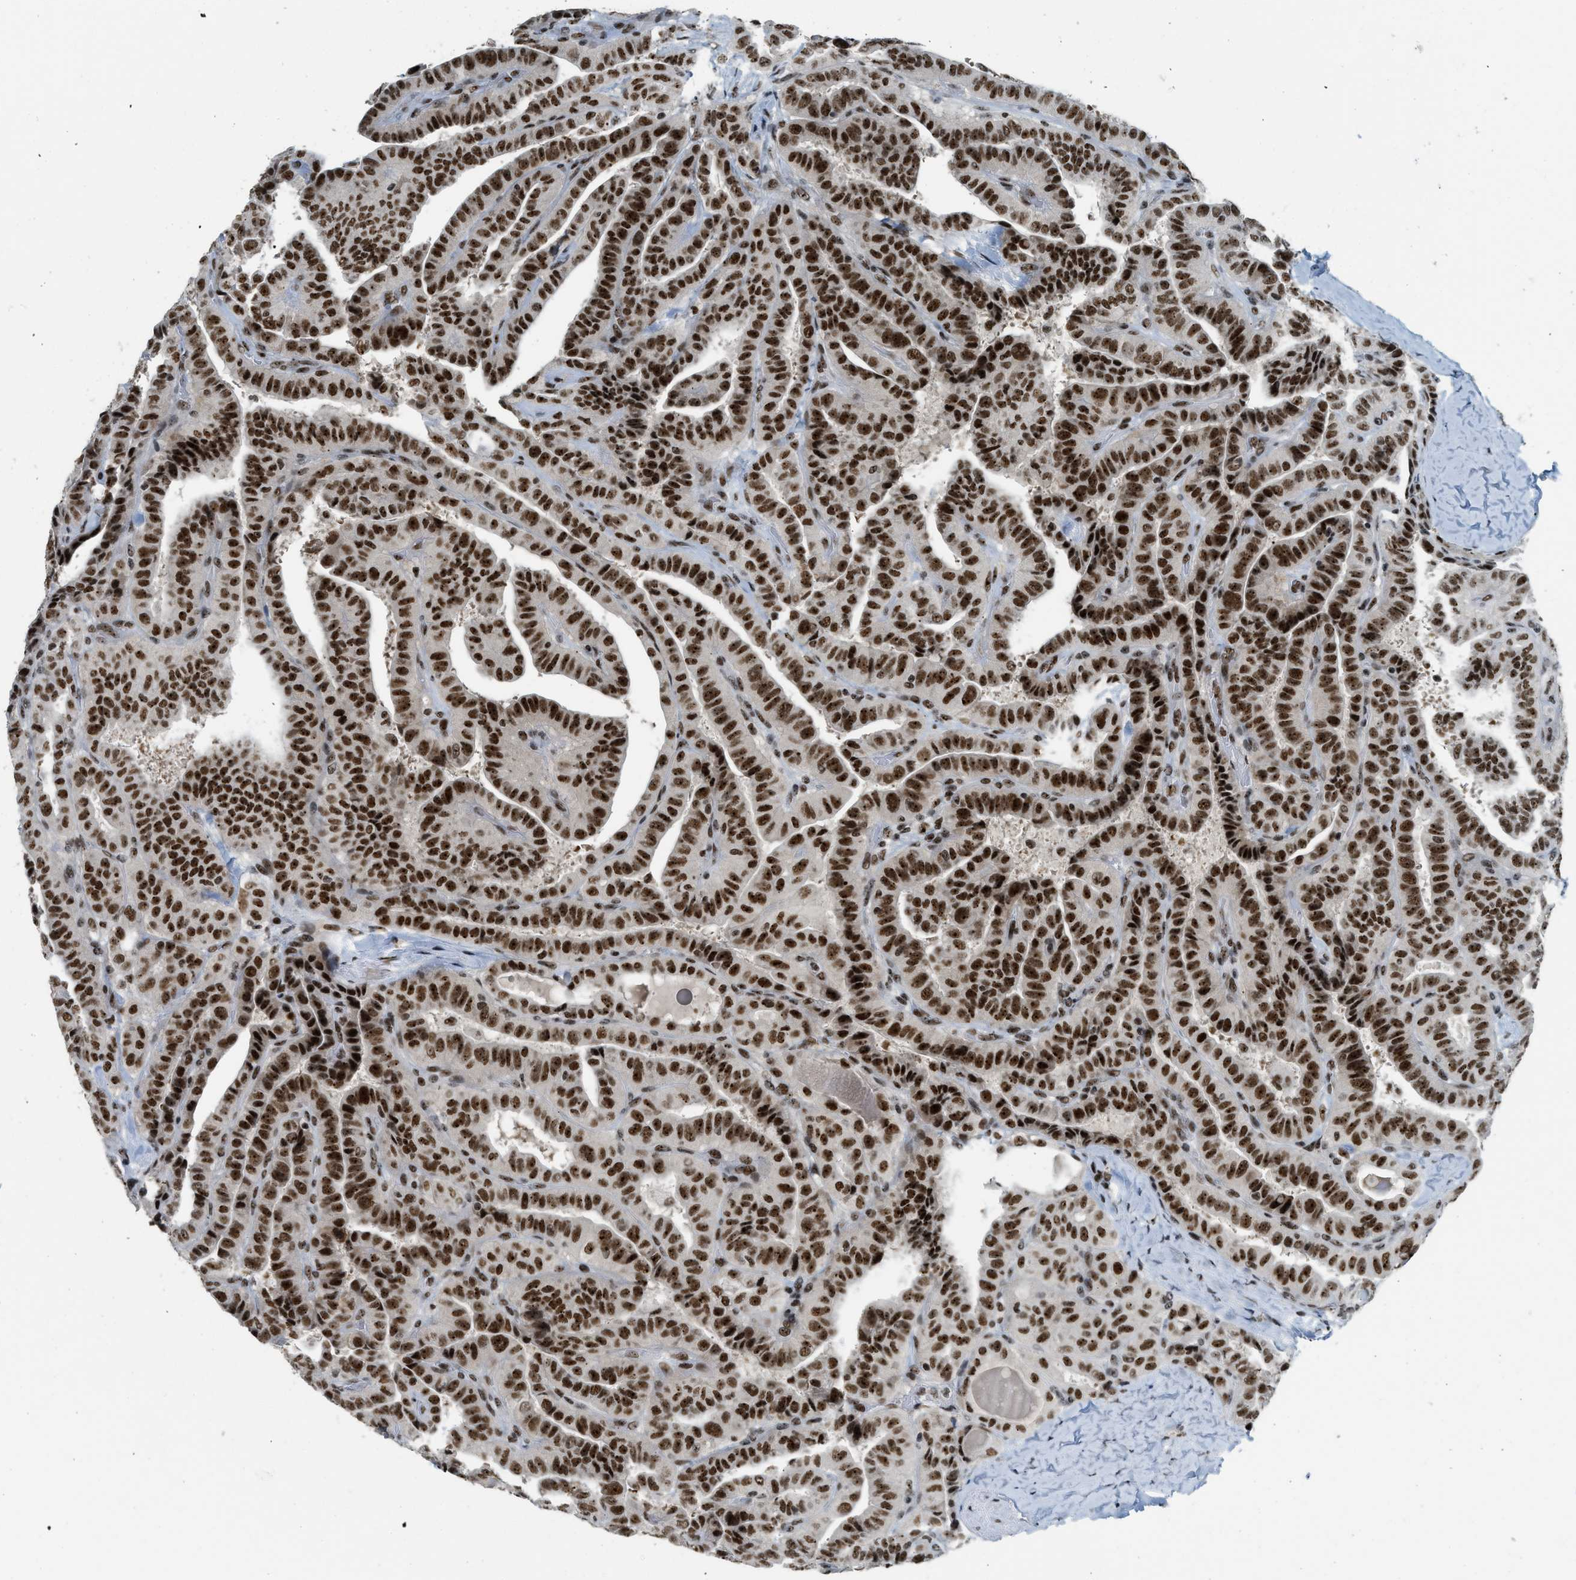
{"staining": {"intensity": "strong", "quantity": ">75%", "location": "nuclear"}, "tissue": "thyroid cancer", "cell_type": "Tumor cells", "image_type": "cancer", "snomed": [{"axis": "morphology", "description": "Papillary adenocarcinoma, NOS"}, {"axis": "topography", "description": "Thyroid gland"}], "caption": "Immunohistochemistry (IHC) (DAB) staining of thyroid papillary adenocarcinoma reveals strong nuclear protein expression in approximately >75% of tumor cells. (DAB IHC, brown staining for protein, blue staining for nuclei).", "gene": "URB1", "patient": {"sex": "male", "age": 77}}